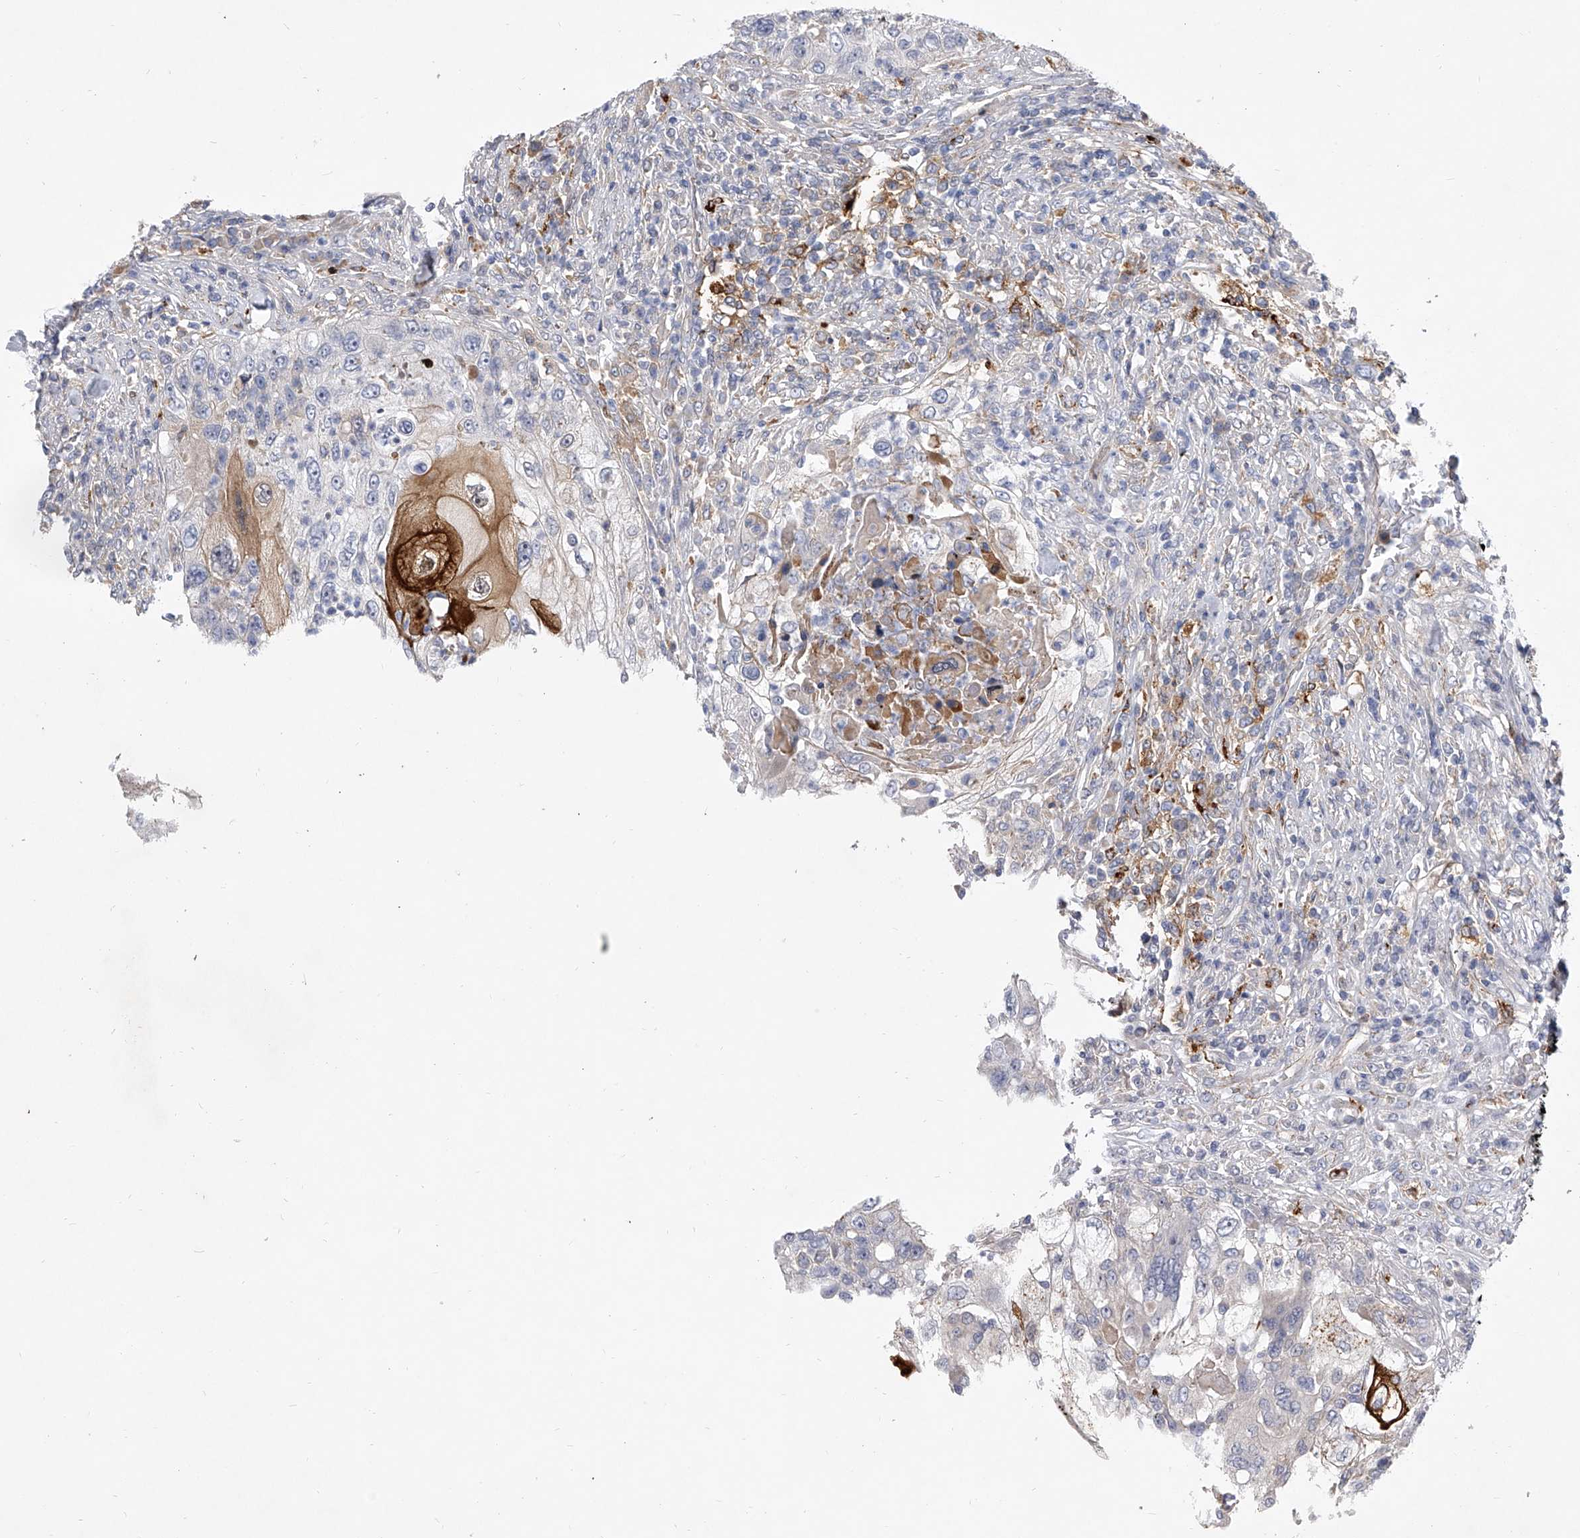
{"staining": {"intensity": "strong", "quantity": "<25%", "location": "cytoplasmic/membranous"}, "tissue": "urothelial cancer", "cell_type": "Tumor cells", "image_type": "cancer", "snomed": [{"axis": "morphology", "description": "Urothelial carcinoma, High grade"}, {"axis": "topography", "description": "Urinary bladder"}], "caption": "There is medium levels of strong cytoplasmic/membranous expression in tumor cells of urothelial cancer, as demonstrated by immunohistochemical staining (brown color).", "gene": "MINDY4", "patient": {"sex": "female", "age": 60}}